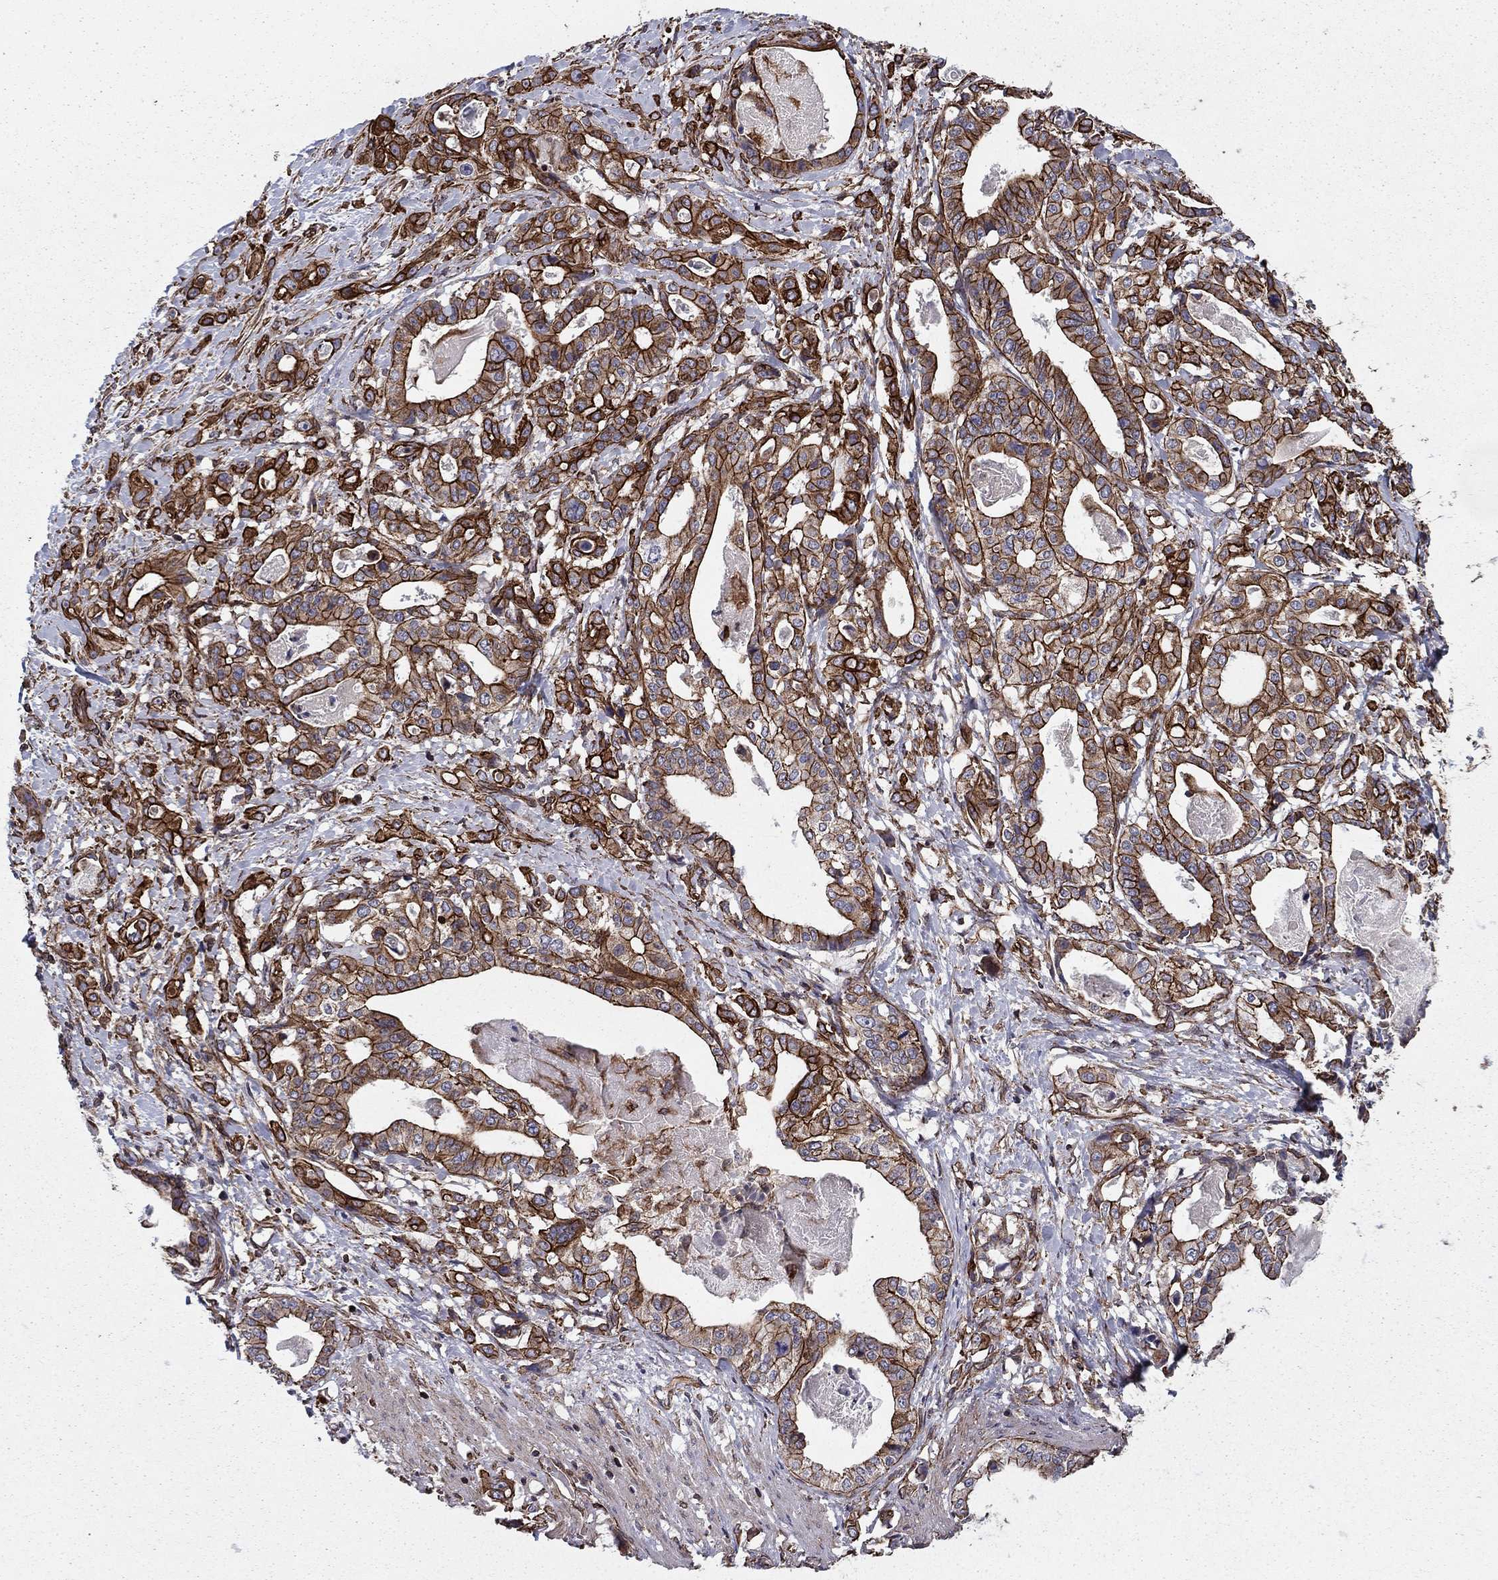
{"staining": {"intensity": "strong", "quantity": "25%-75%", "location": "cytoplasmic/membranous"}, "tissue": "stomach cancer", "cell_type": "Tumor cells", "image_type": "cancer", "snomed": [{"axis": "morphology", "description": "Adenocarcinoma, NOS"}, {"axis": "topography", "description": "Stomach"}], "caption": "This micrograph reveals immunohistochemistry staining of adenocarcinoma (stomach), with high strong cytoplasmic/membranous staining in approximately 25%-75% of tumor cells.", "gene": "SHMT1", "patient": {"sex": "male", "age": 48}}